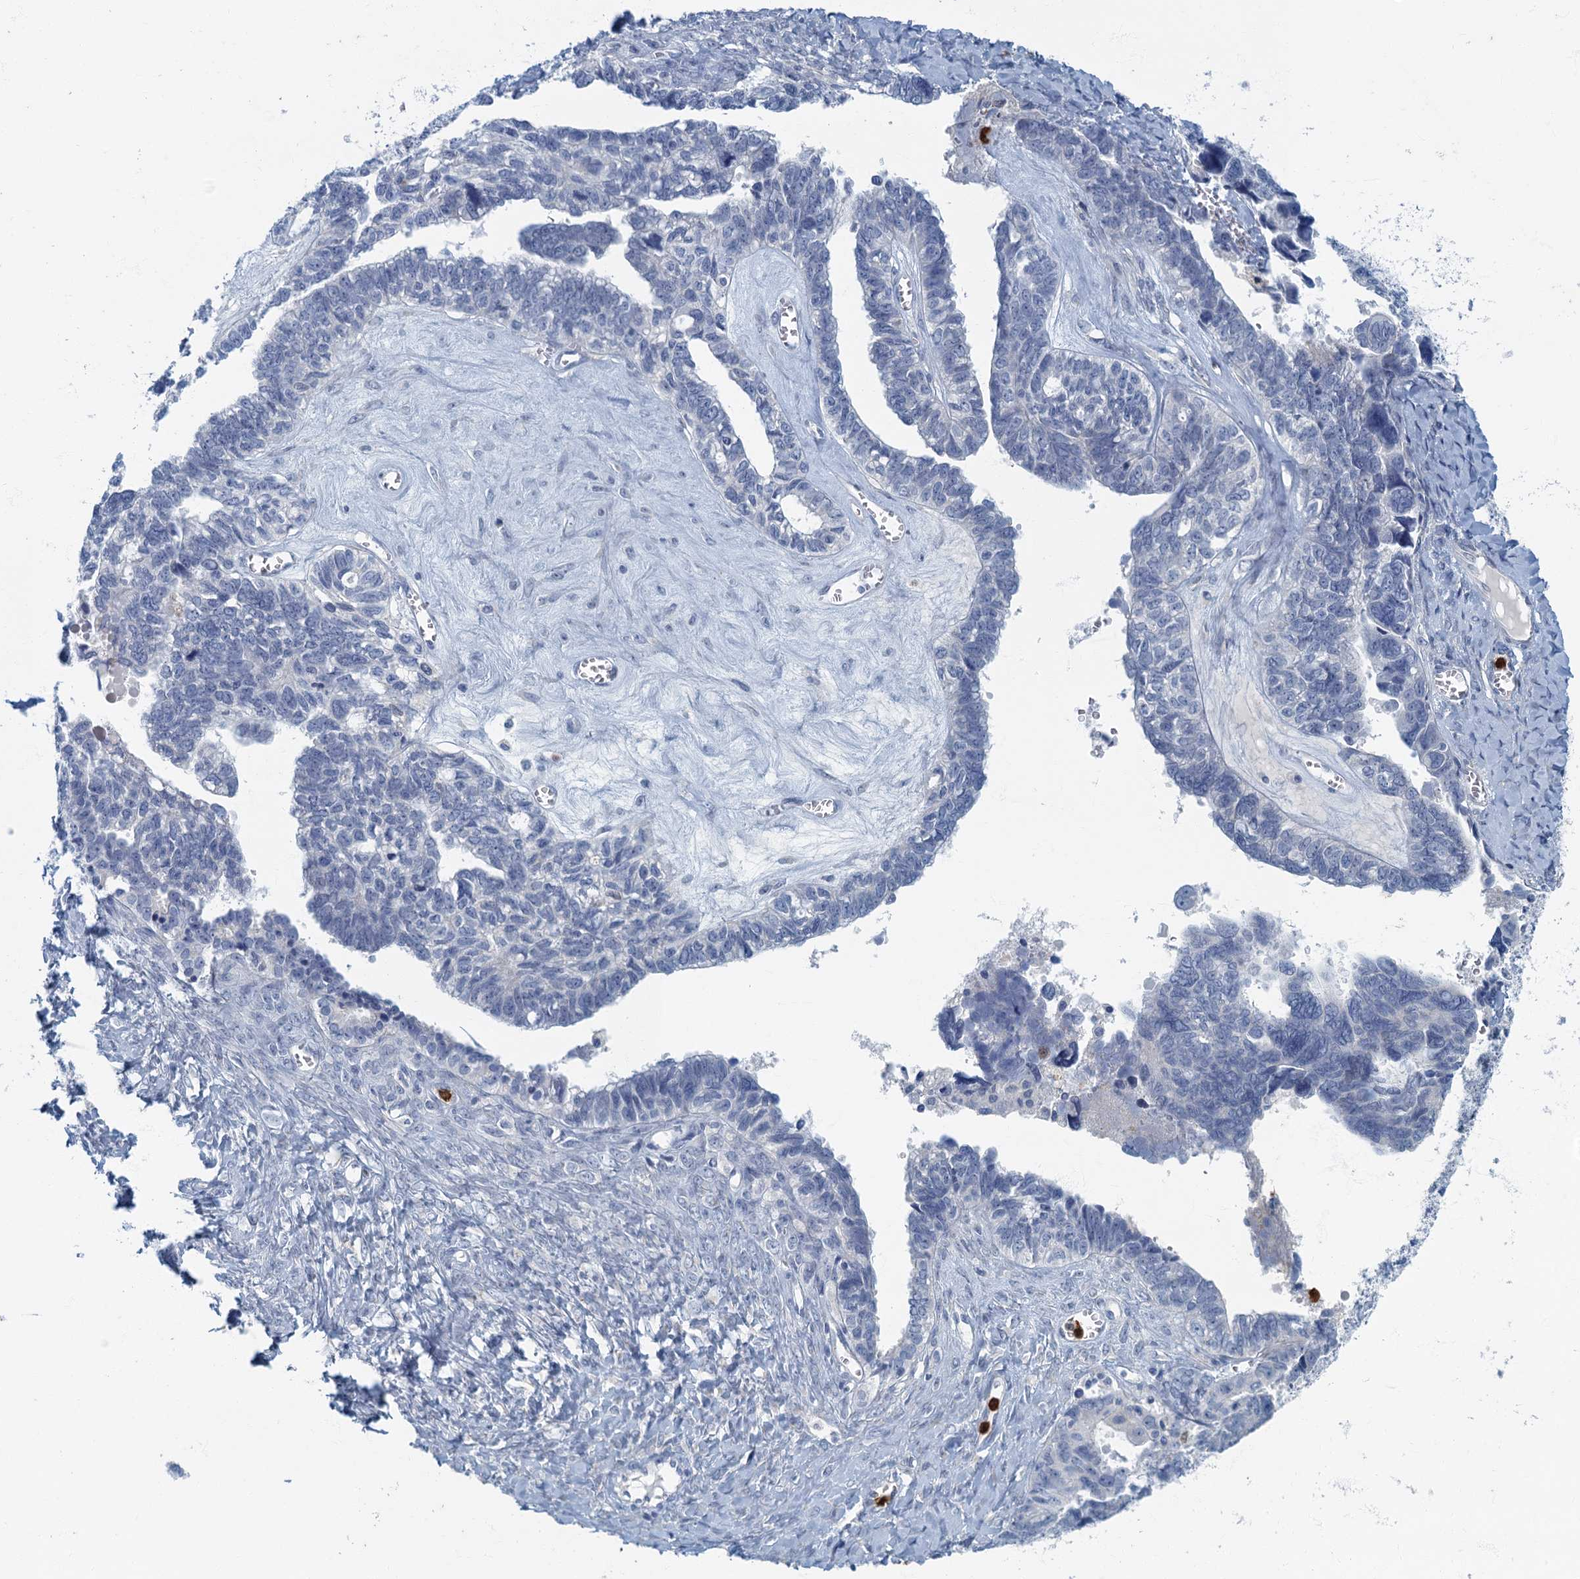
{"staining": {"intensity": "negative", "quantity": "none", "location": "none"}, "tissue": "ovarian cancer", "cell_type": "Tumor cells", "image_type": "cancer", "snomed": [{"axis": "morphology", "description": "Cystadenocarcinoma, serous, NOS"}, {"axis": "topography", "description": "Ovary"}], "caption": "Serous cystadenocarcinoma (ovarian) was stained to show a protein in brown. There is no significant staining in tumor cells.", "gene": "ANKDD1A", "patient": {"sex": "female", "age": 79}}